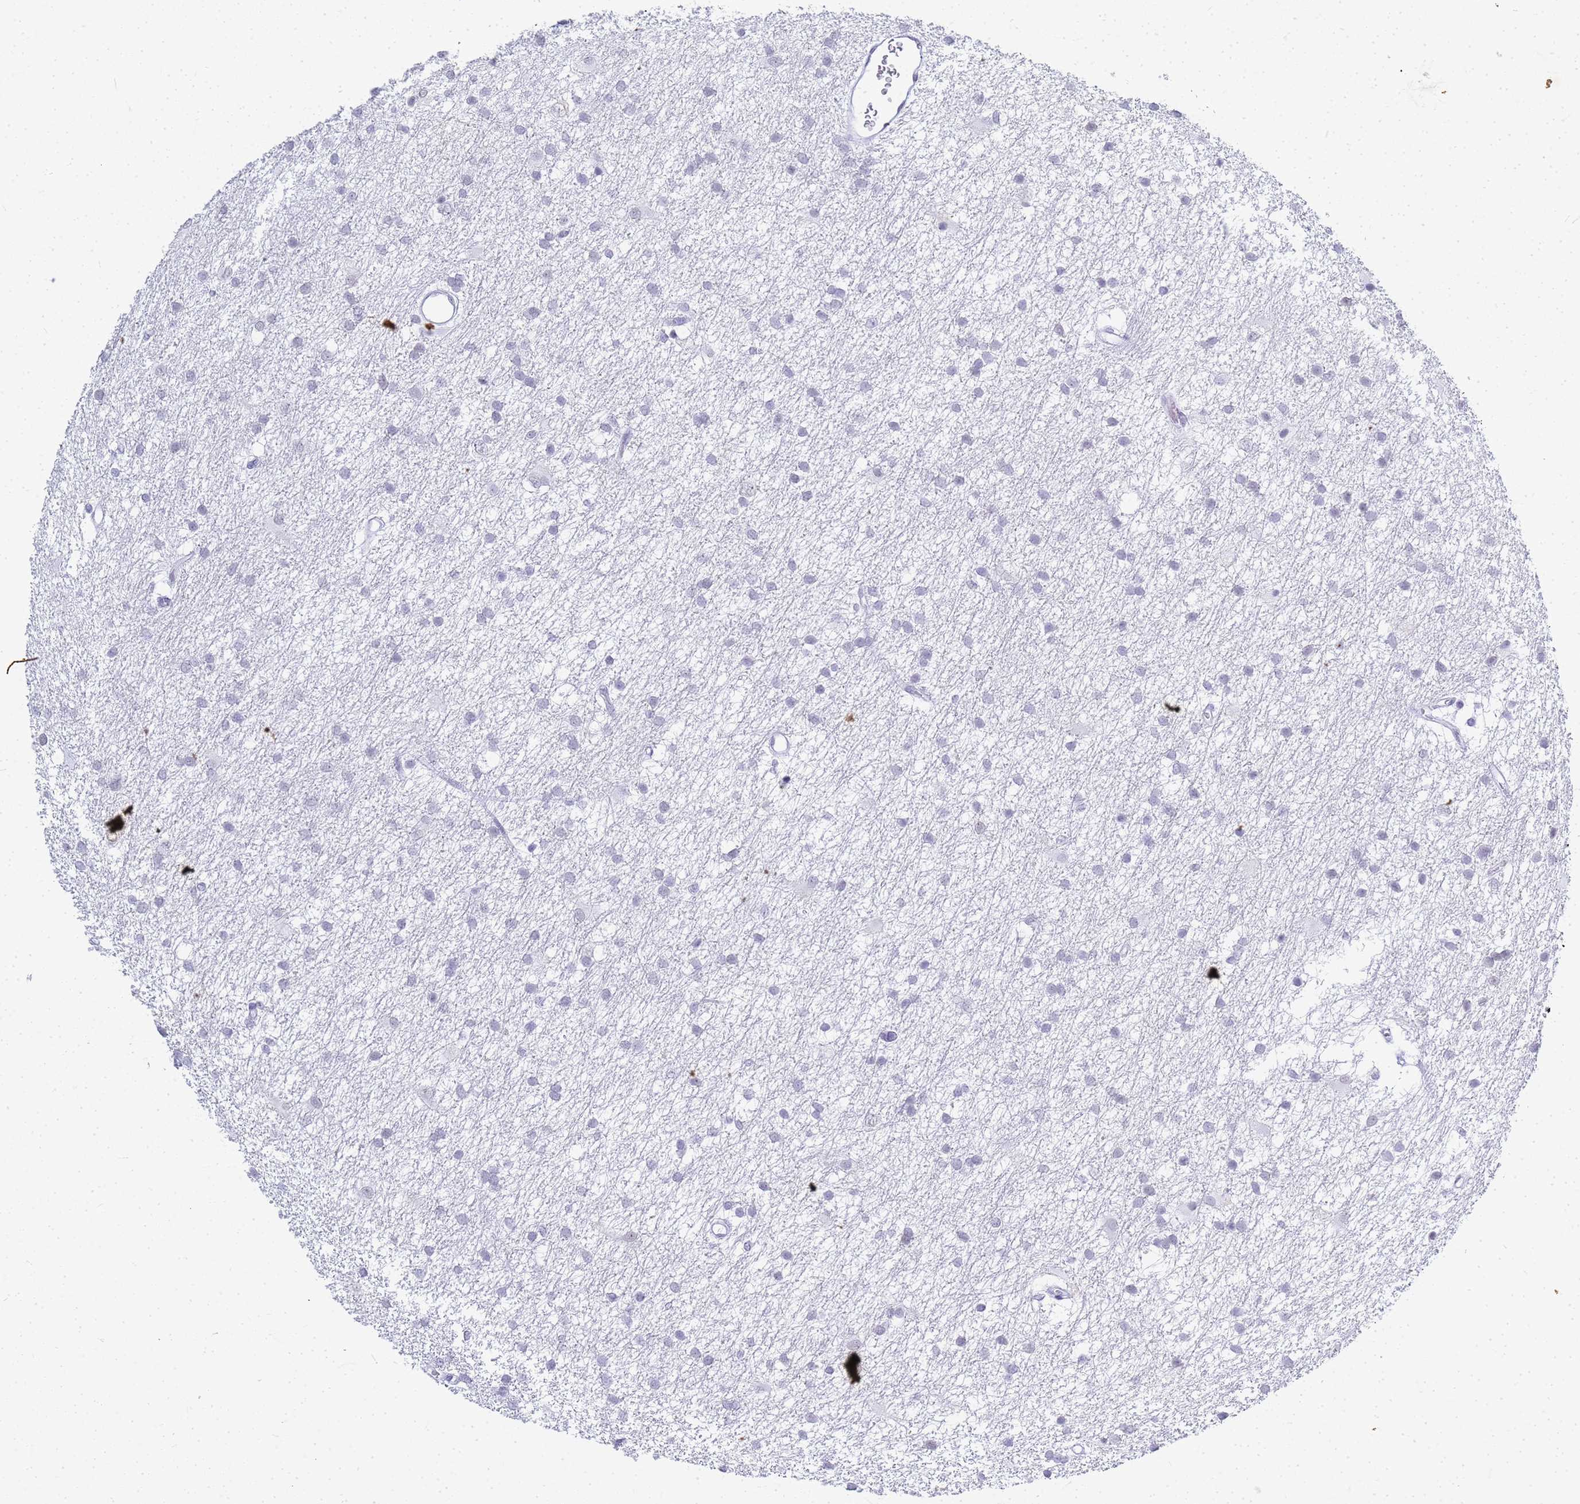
{"staining": {"intensity": "negative", "quantity": "none", "location": "none"}, "tissue": "glioma", "cell_type": "Tumor cells", "image_type": "cancer", "snomed": [{"axis": "morphology", "description": "Glioma, malignant, High grade"}, {"axis": "topography", "description": "Brain"}], "caption": "Immunohistochemistry (IHC) micrograph of glioma stained for a protein (brown), which shows no positivity in tumor cells. (Stains: DAB (3,3'-diaminobenzidine) IHC with hematoxylin counter stain, Microscopy: brightfield microscopy at high magnification).", "gene": "SLC7A9", "patient": {"sex": "male", "age": 77}}